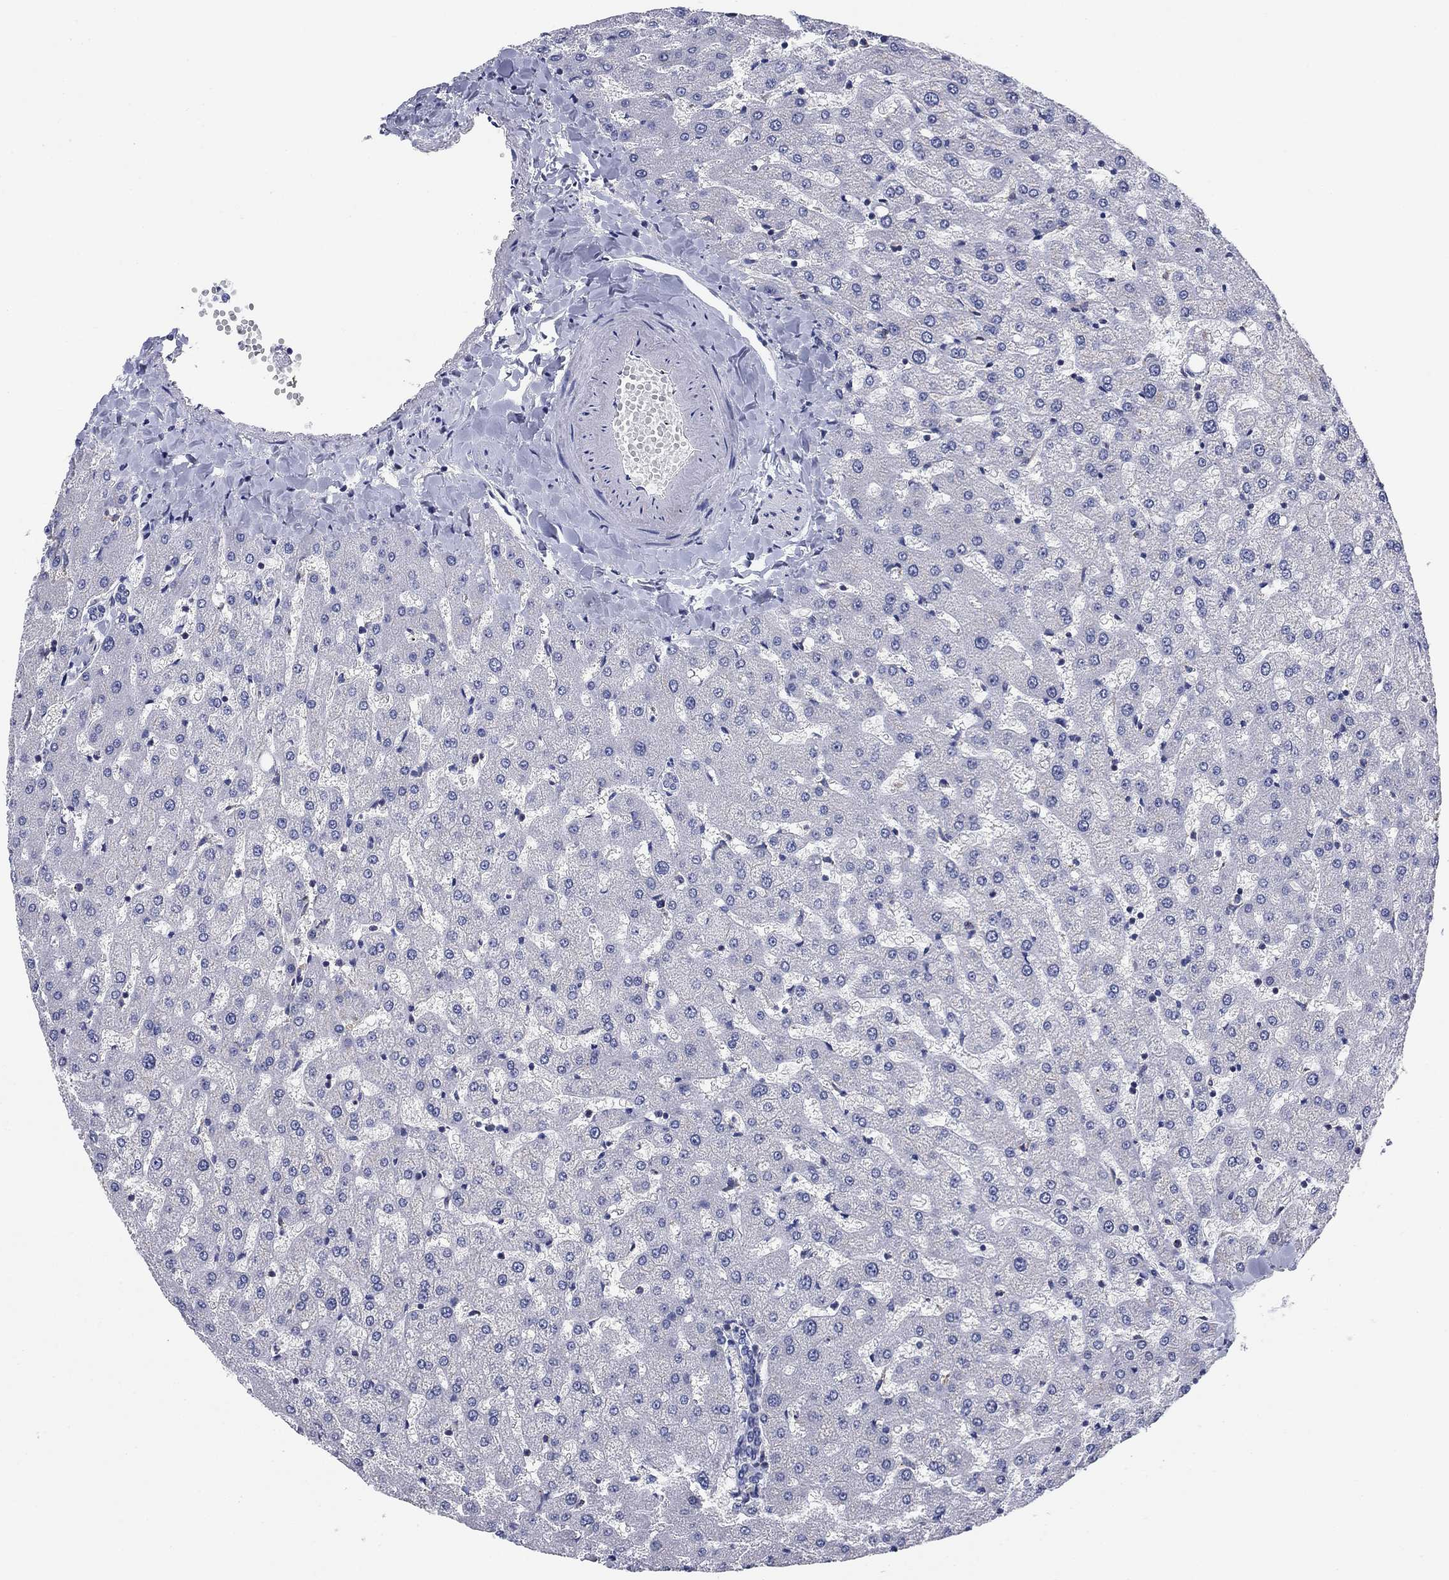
{"staining": {"intensity": "negative", "quantity": "none", "location": "none"}, "tissue": "liver", "cell_type": "Cholangiocytes", "image_type": "normal", "snomed": [{"axis": "morphology", "description": "Normal tissue, NOS"}, {"axis": "topography", "description": "Liver"}], "caption": "A histopathology image of human liver is negative for staining in cholangiocytes. The staining is performed using DAB brown chromogen with nuclei counter-stained in using hematoxylin.", "gene": "NACAD", "patient": {"sex": "female", "age": 50}}